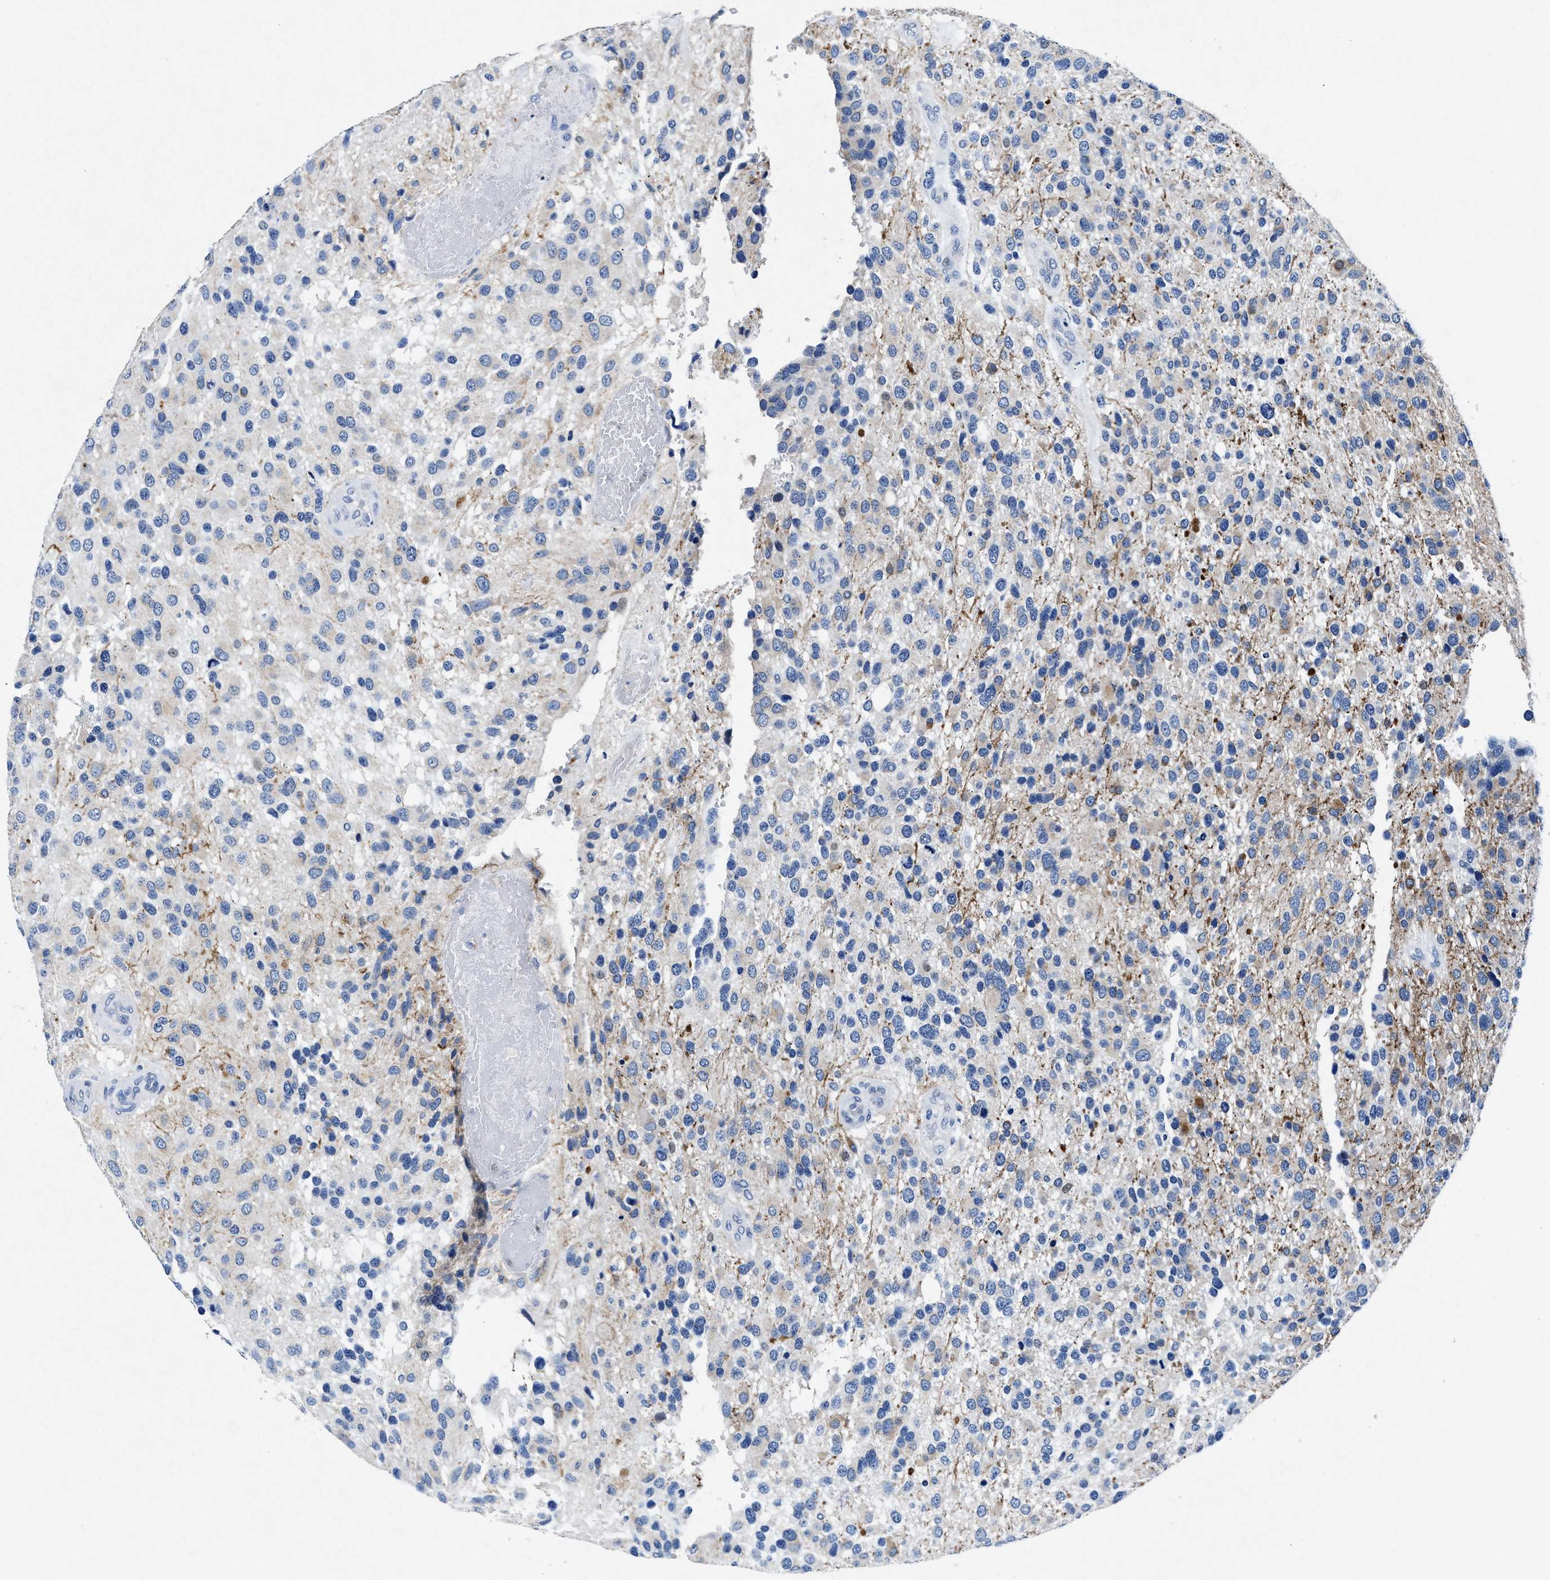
{"staining": {"intensity": "negative", "quantity": "none", "location": "none"}, "tissue": "glioma", "cell_type": "Tumor cells", "image_type": "cancer", "snomed": [{"axis": "morphology", "description": "Glioma, malignant, High grade"}, {"axis": "topography", "description": "Brain"}], "caption": "Immunohistochemical staining of glioma displays no significant staining in tumor cells.", "gene": "MAP6", "patient": {"sex": "female", "age": 58}}